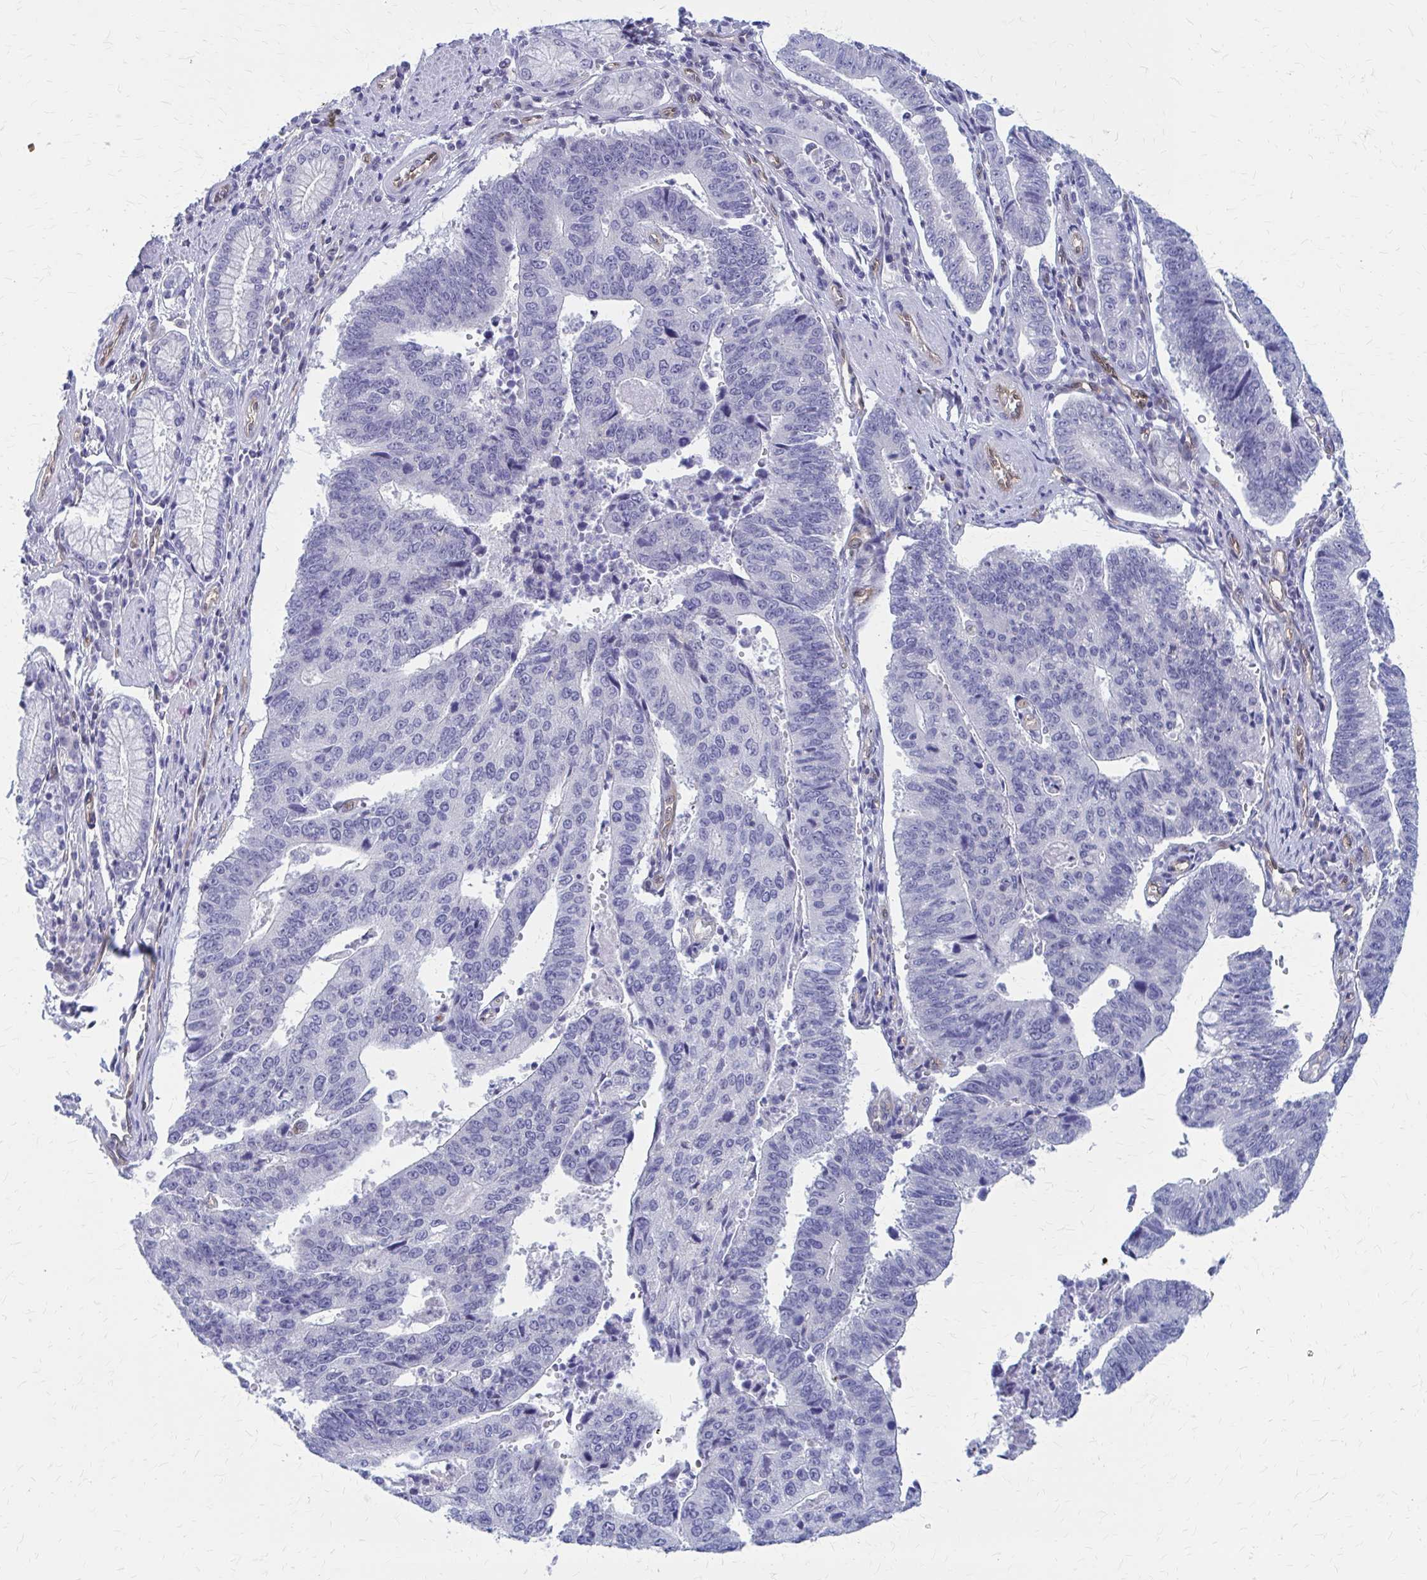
{"staining": {"intensity": "negative", "quantity": "none", "location": "none"}, "tissue": "stomach cancer", "cell_type": "Tumor cells", "image_type": "cancer", "snomed": [{"axis": "morphology", "description": "Adenocarcinoma, NOS"}, {"axis": "topography", "description": "Stomach"}], "caption": "Human adenocarcinoma (stomach) stained for a protein using immunohistochemistry displays no expression in tumor cells.", "gene": "CLIC2", "patient": {"sex": "male", "age": 59}}